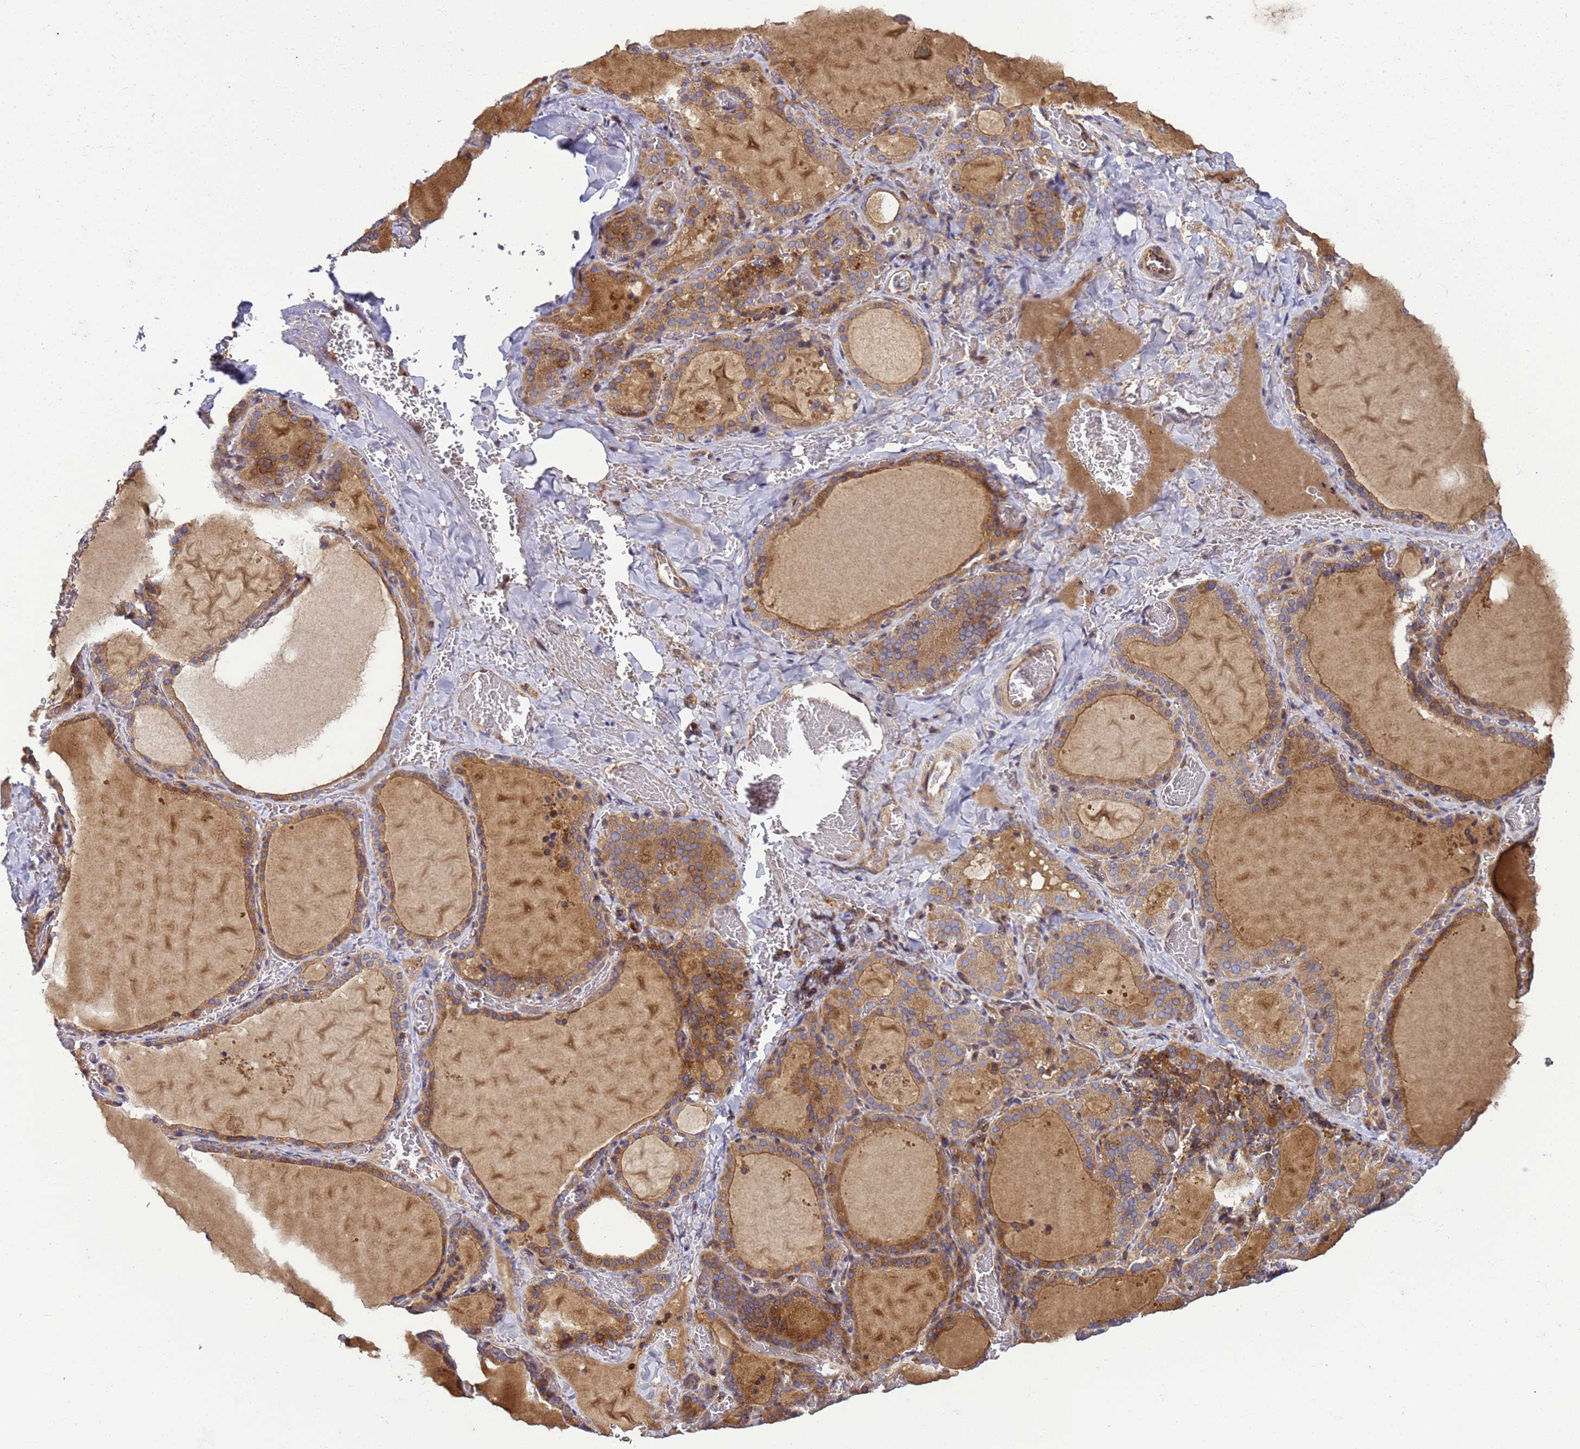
{"staining": {"intensity": "strong", "quantity": ">75%", "location": "cytoplasmic/membranous"}, "tissue": "thyroid gland", "cell_type": "Glandular cells", "image_type": "normal", "snomed": [{"axis": "morphology", "description": "Normal tissue, NOS"}, {"axis": "topography", "description": "Thyroid gland"}], "caption": "High-power microscopy captured an immunohistochemistry histopathology image of normal thyroid gland, revealing strong cytoplasmic/membranous expression in approximately >75% of glandular cells. The staining is performed using DAB (3,3'-diaminobenzidine) brown chromogen to label protein expression. The nuclei are counter-stained blue using hematoxylin.", "gene": "BECN1", "patient": {"sex": "female", "age": 39}}